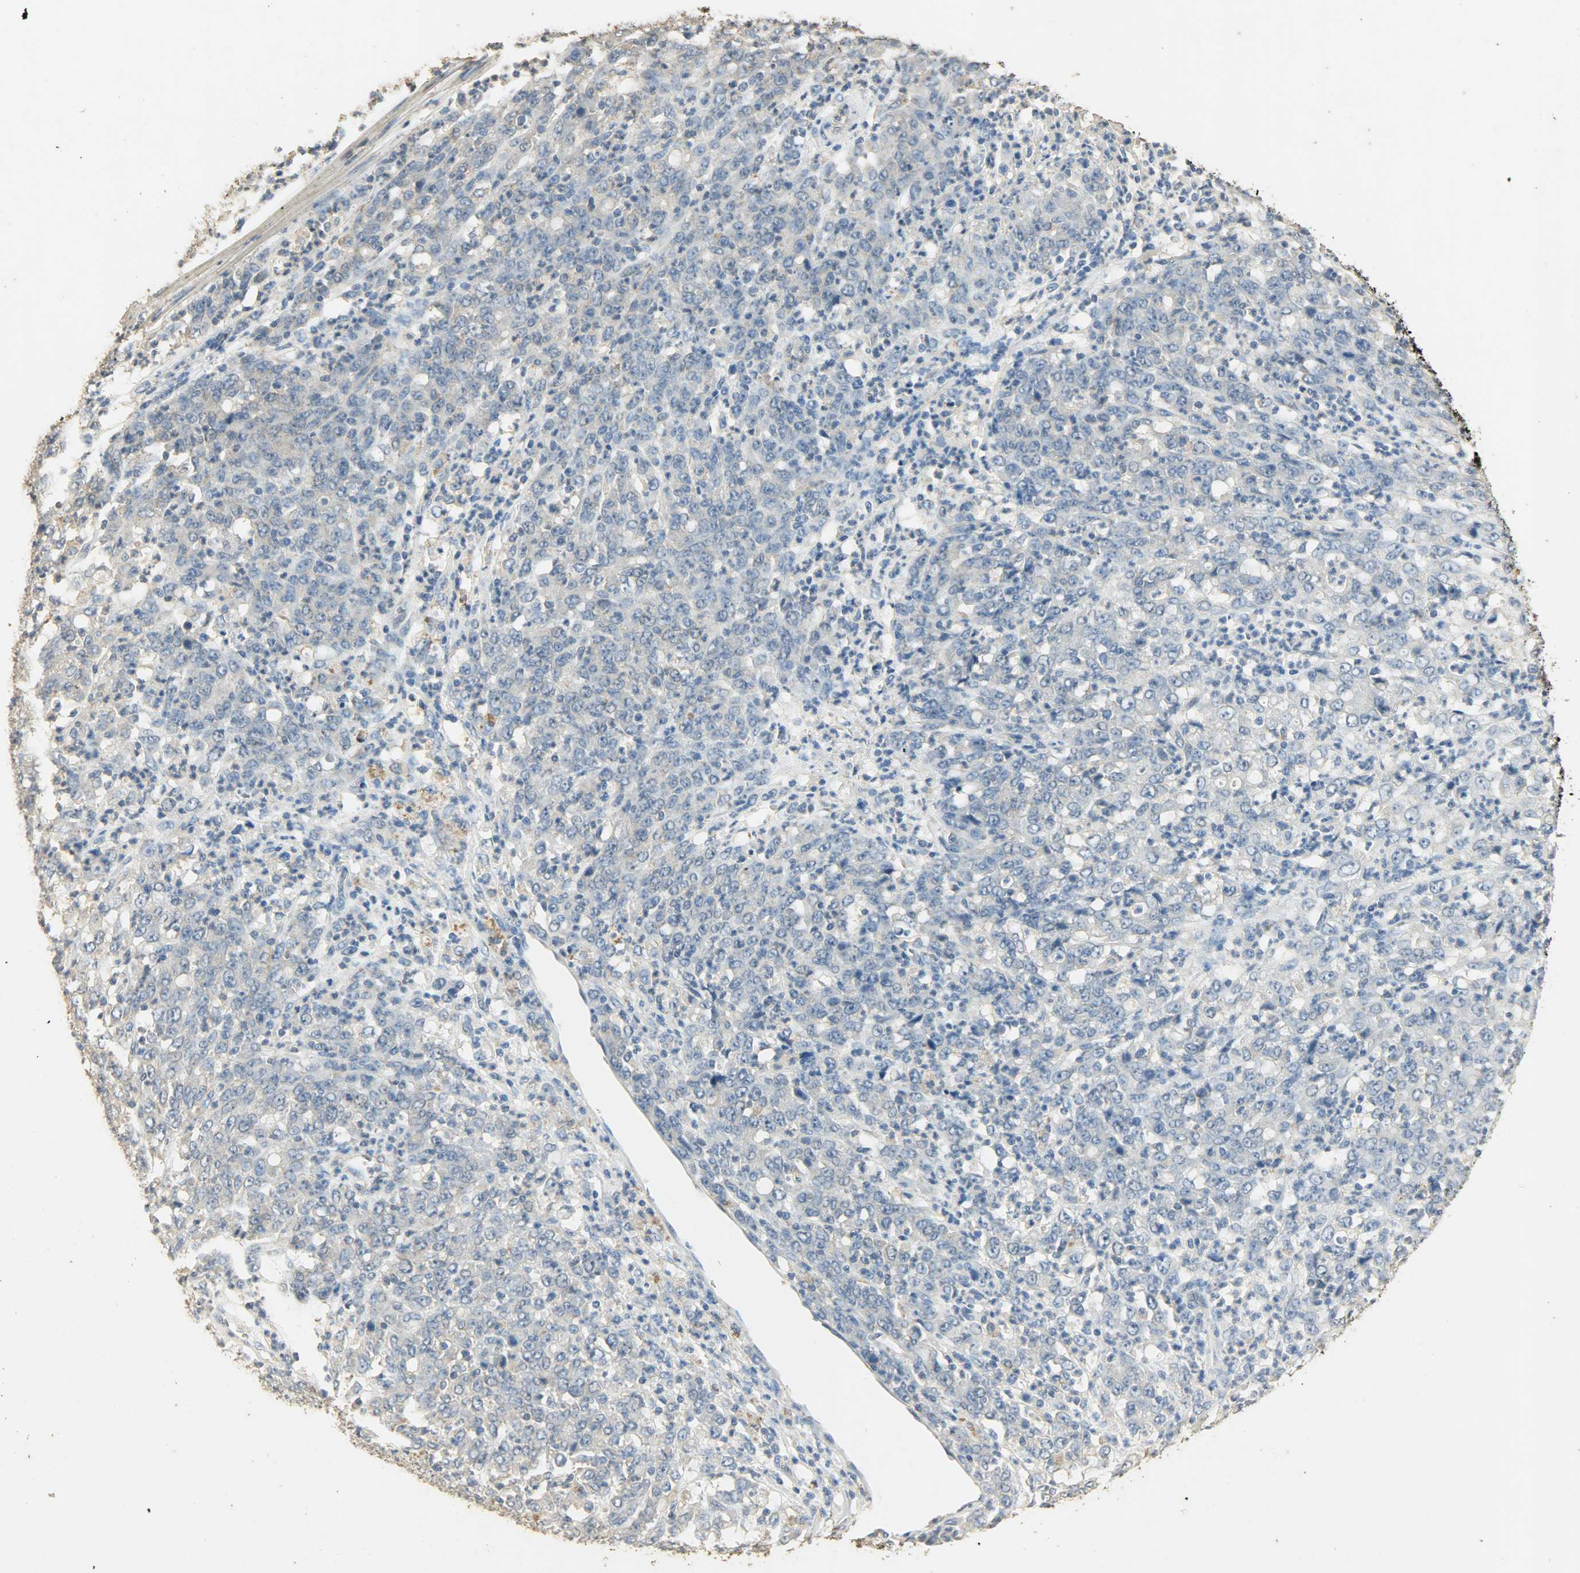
{"staining": {"intensity": "negative", "quantity": "none", "location": "none"}, "tissue": "stomach cancer", "cell_type": "Tumor cells", "image_type": "cancer", "snomed": [{"axis": "morphology", "description": "Adenocarcinoma, NOS"}, {"axis": "topography", "description": "Stomach, lower"}], "caption": "There is no significant staining in tumor cells of stomach cancer (adenocarcinoma).", "gene": "ASB9", "patient": {"sex": "female", "age": 71}}